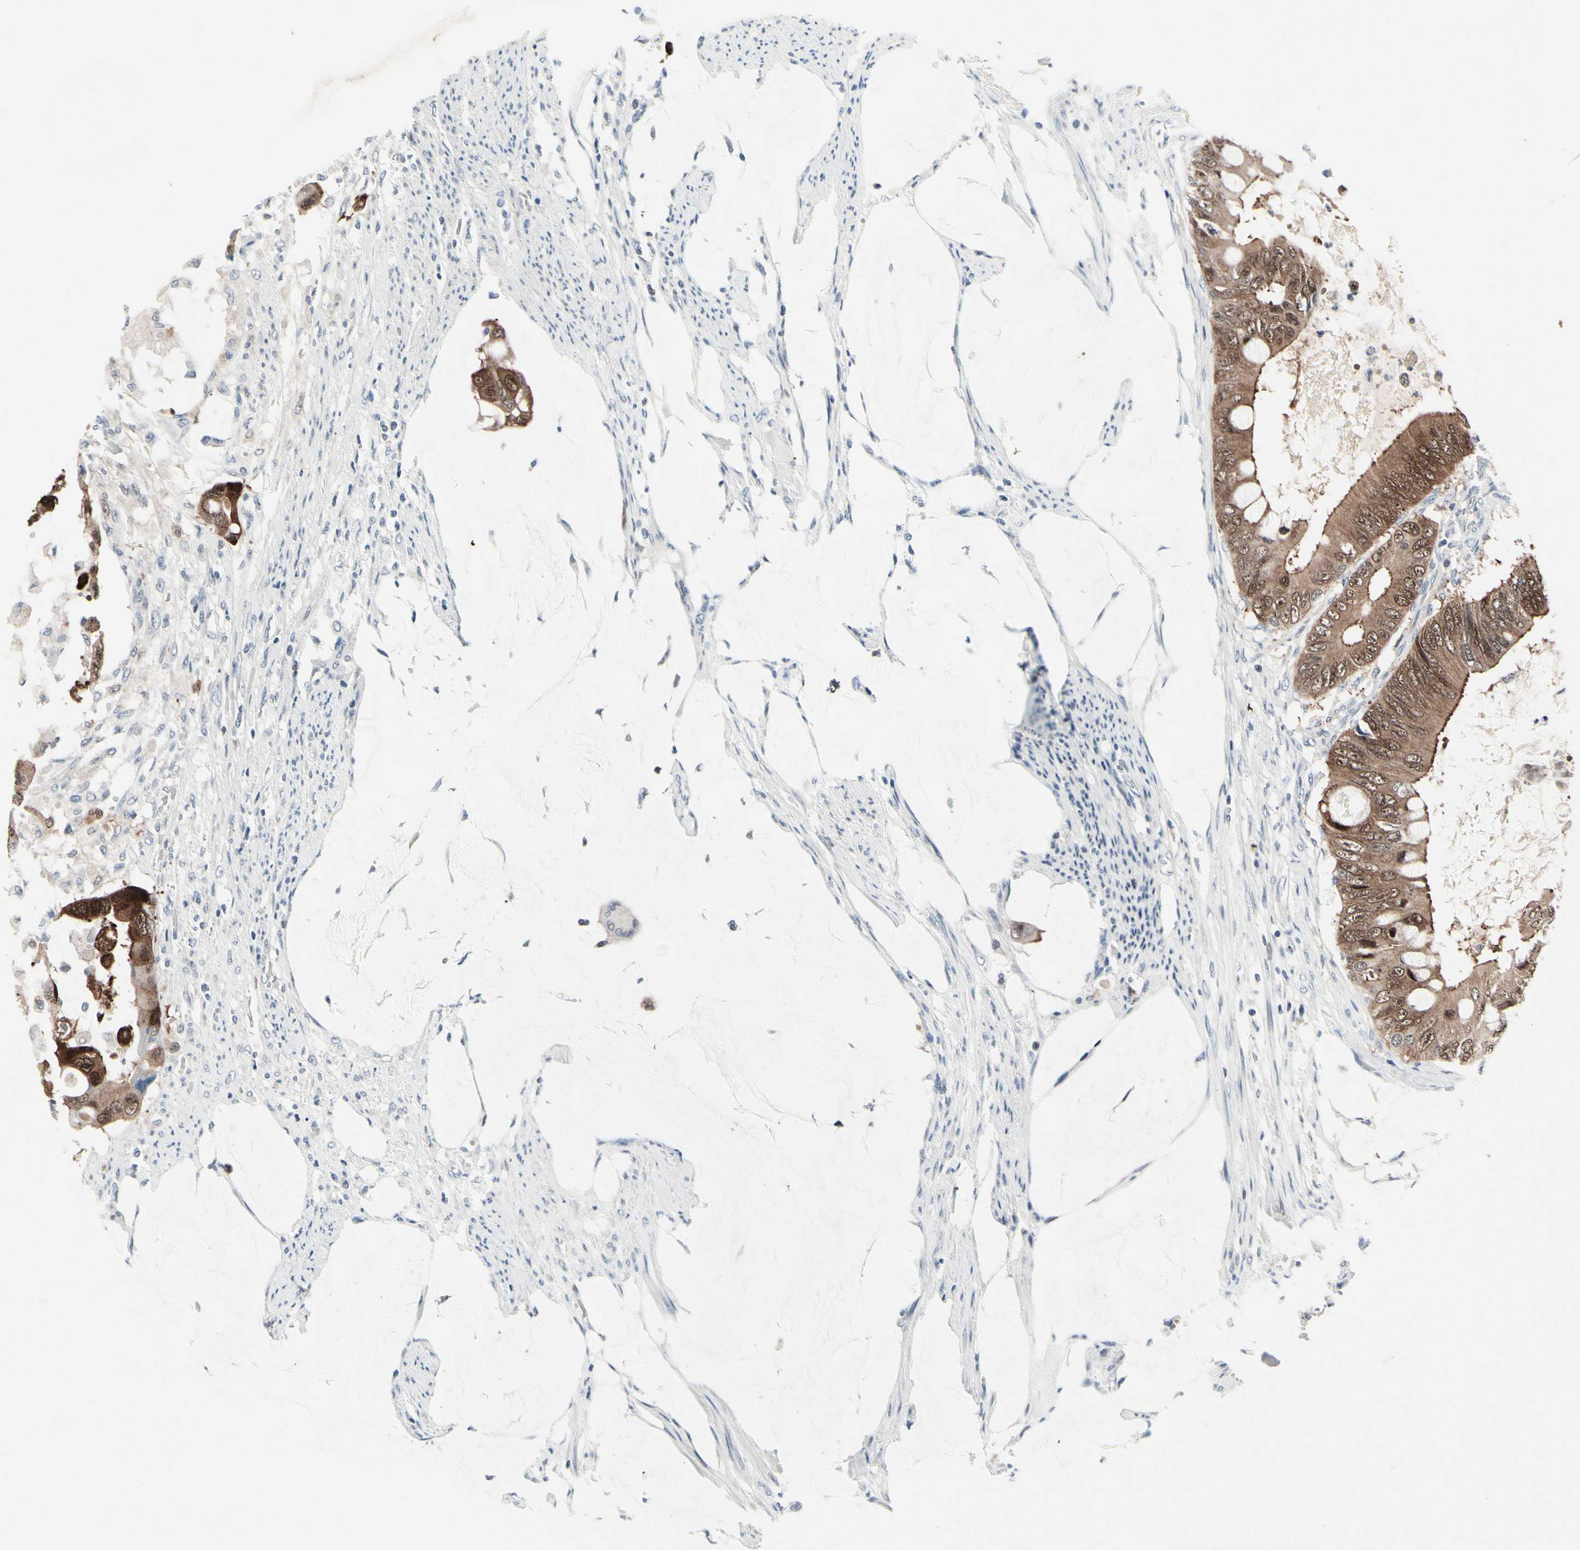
{"staining": {"intensity": "strong", "quantity": ">75%", "location": "cytoplasmic/membranous,nuclear"}, "tissue": "colorectal cancer", "cell_type": "Tumor cells", "image_type": "cancer", "snomed": [{"axis": "morphology", "description": "Adenocarcinoma, NOS"}, {"axis": "topography", "description": "Rectum"}], "caption": "Tumor cells show strong cytoplasmic/membranous and nuclear expression in about >75% of cells in colorectal cancer (adenocarcinoma). The staining was performed using DAB (3,3'-diaminobenzidine), with brown indicating positive protein expression. Nuclei are stained blue with hematoxylin.", "gene": "TXN", "patient": {"sex": "female", "age": 77}}